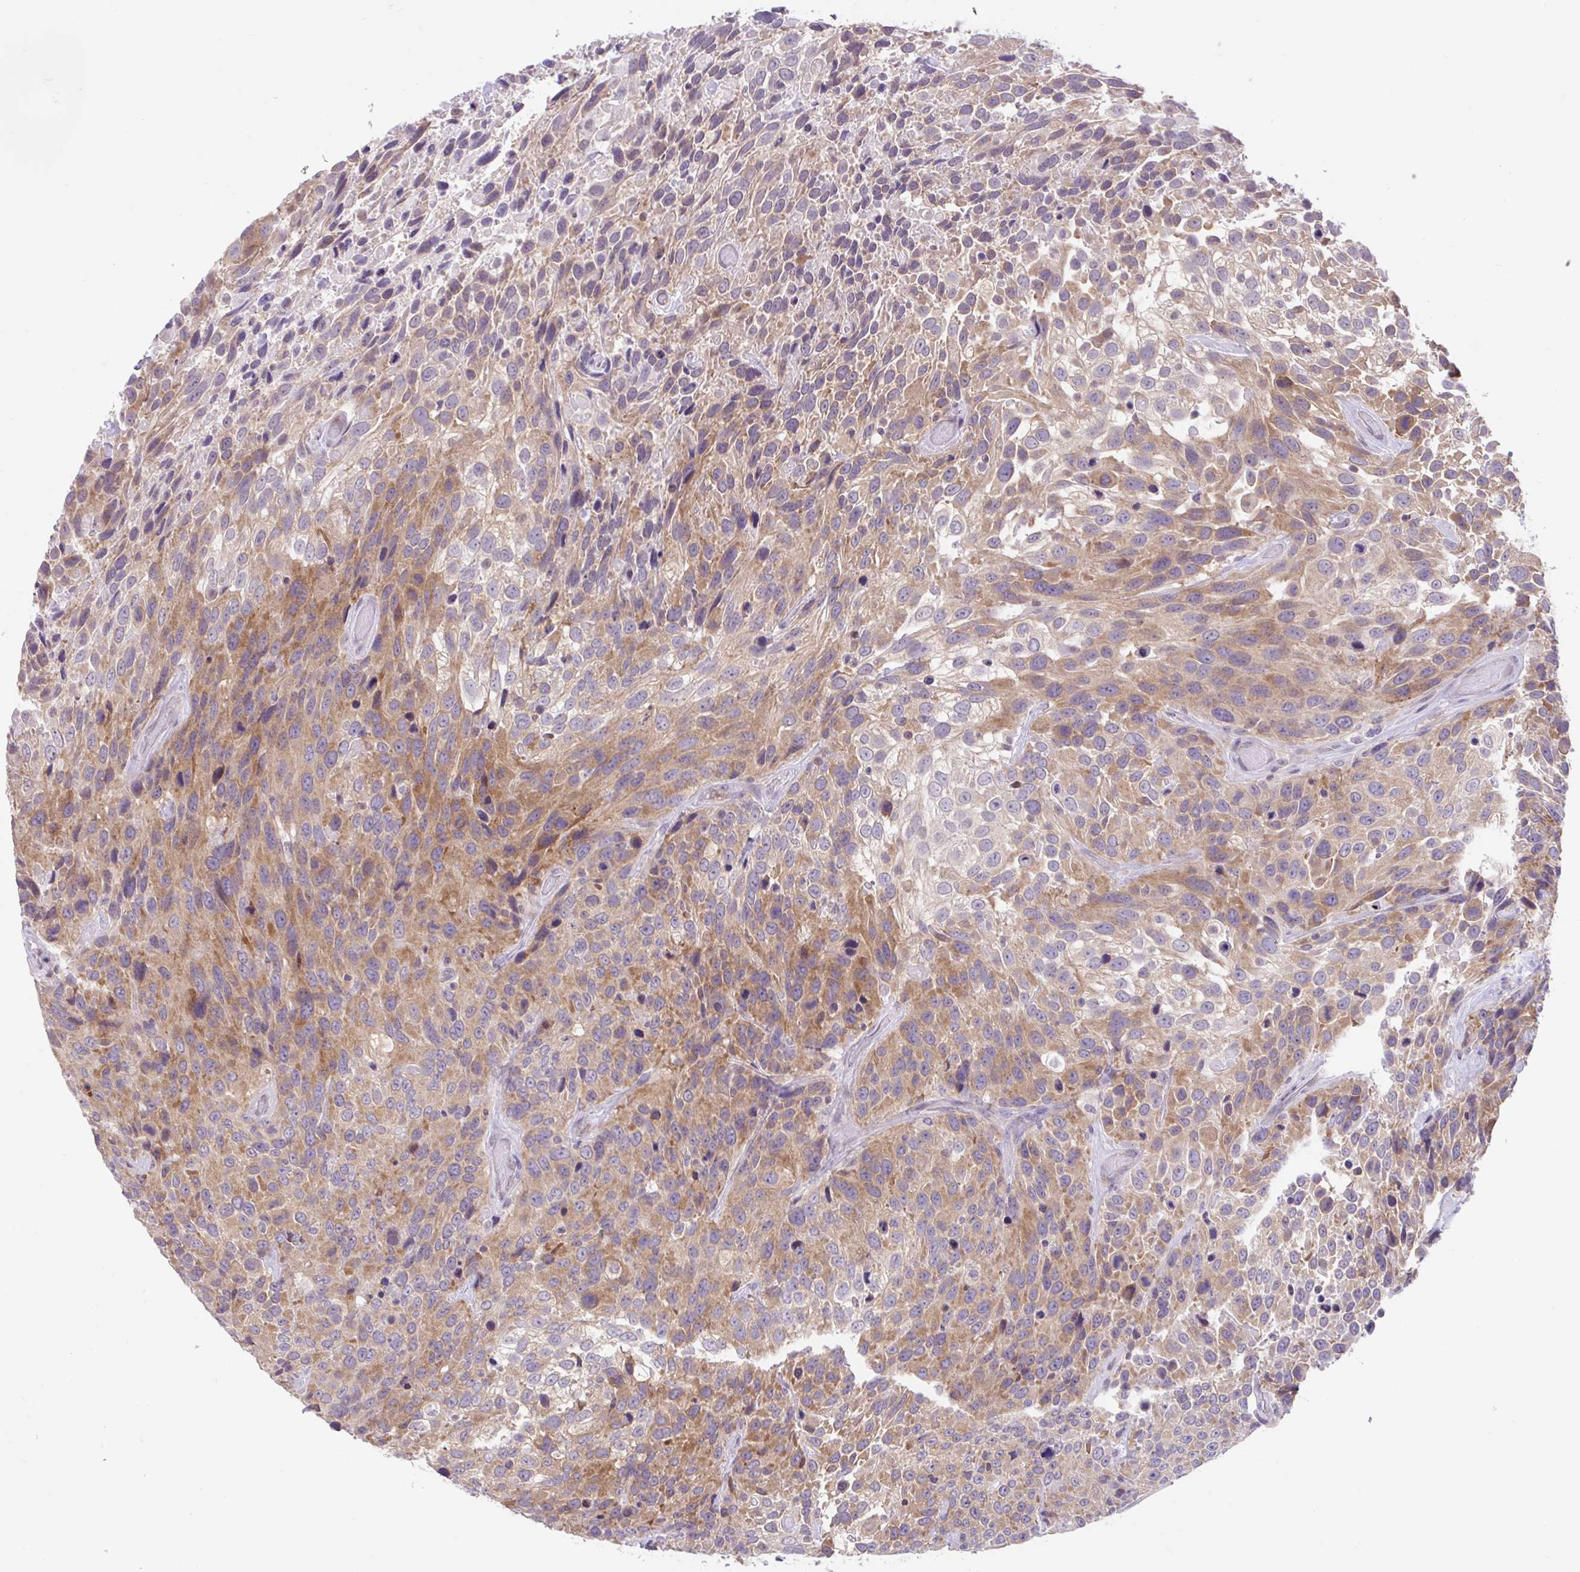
{"staining": {"intensity": "moderate", "quantity": "25%-75%", "location": "cytoplasmic/membranous"}, "tissue": "urothelial cancer", "cell_type": "Tumor cells", "image_type": "cancer", "snomed": [{"axis": "morphology", "description": "Urothelial carcinoma, High grade"}, {"axis": "topography", "description": "Urinary bladder"}], "caption": "IHC (DAB) staining of urothelial carcinoma (high-grade) displays moderate cytoplasmic/membranous protein expression in approximately 25%-75% of tumor cells.", "gene": "RALBP1", "patient": {"sex": "female", "age": 70}}